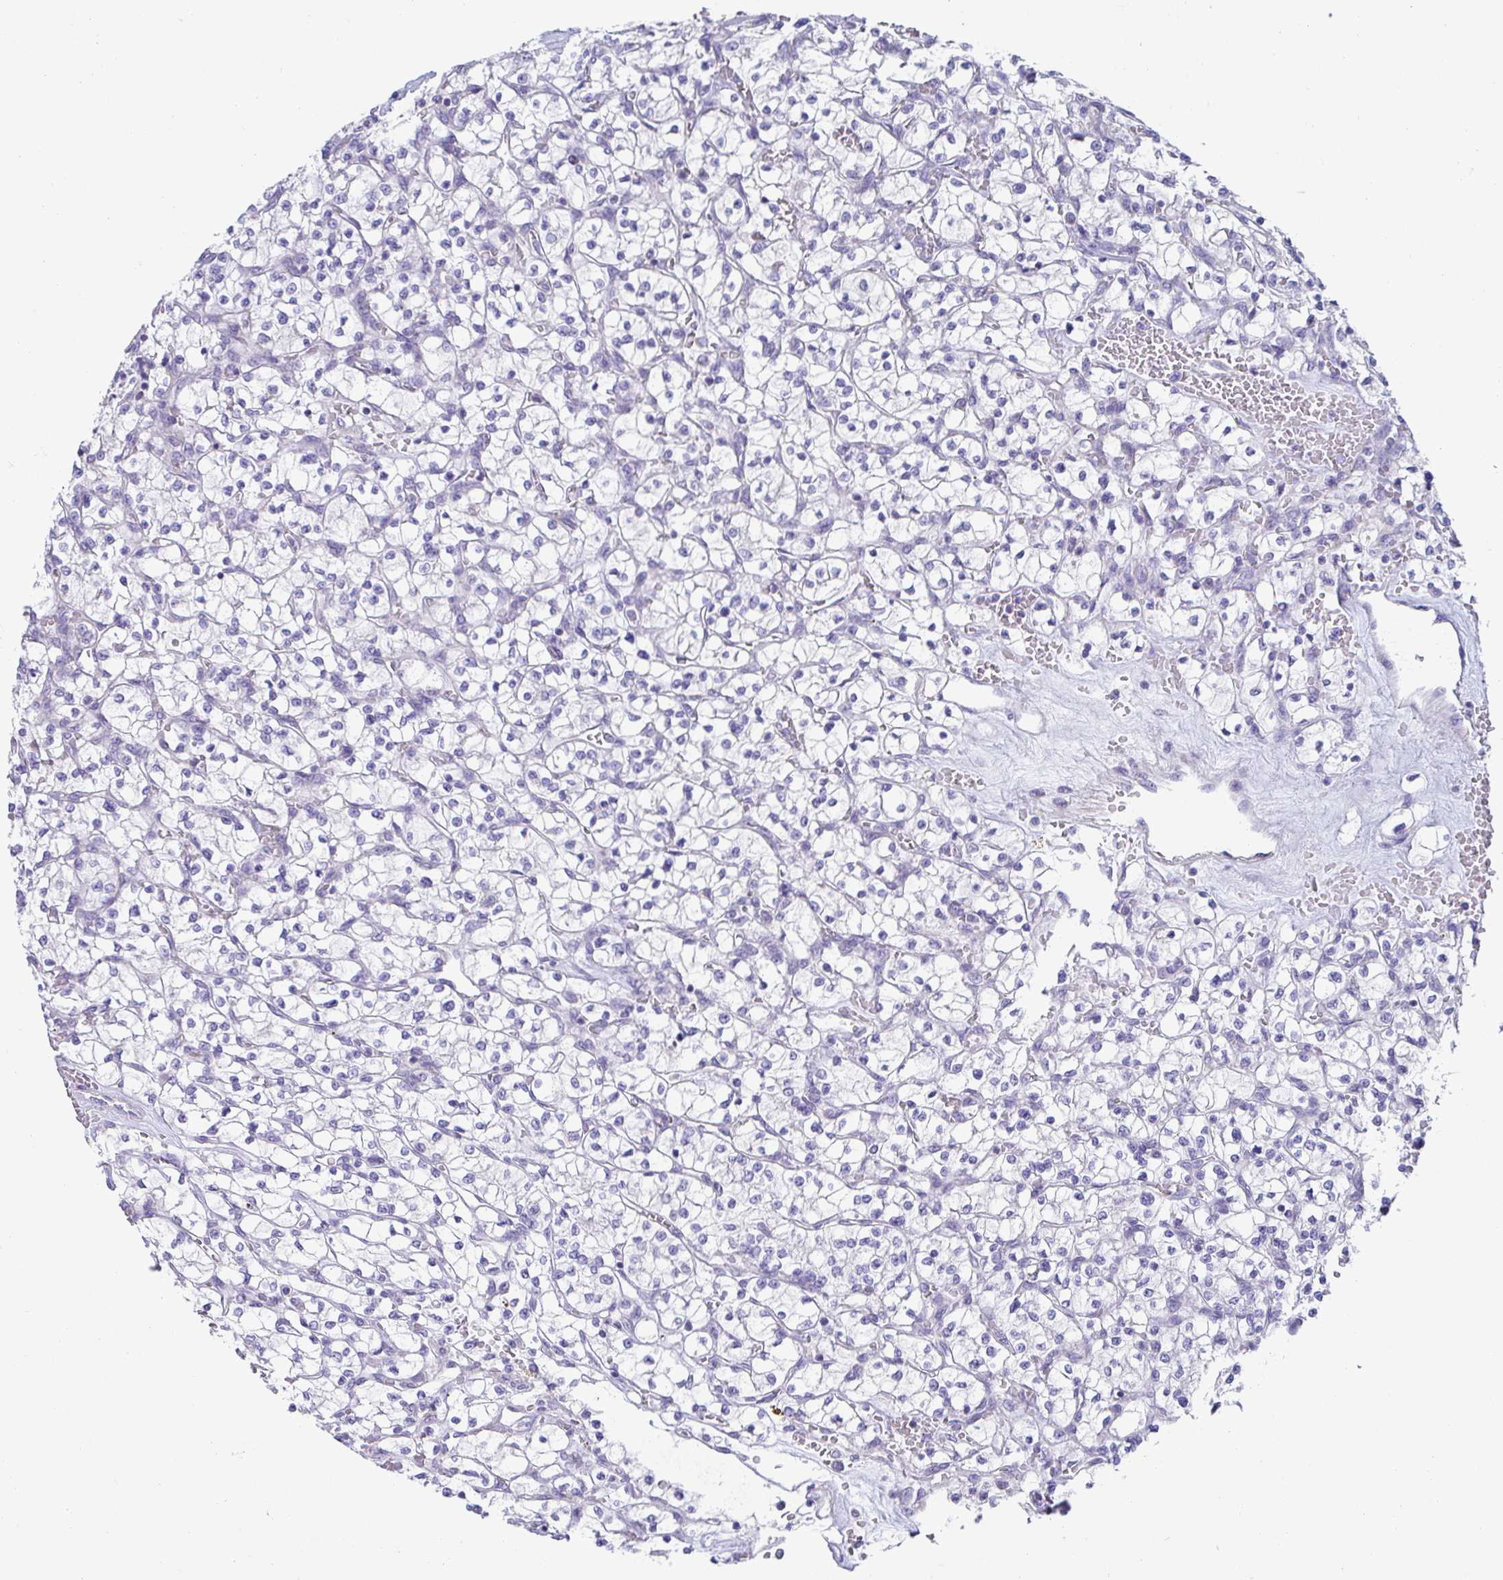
{"staining": {"intensity": "negative", "quantity": "none", "location": "none"}, "tissue": "renal cancer", "cell_type": "Tumor cells", "image_type": "cancer", "snomed": [{"axis": "morphology", "description": "Adenocarcinoma, NOS"}, {"axis": "topography", "description": "Kidney"}], "caption": "Tumor cells are negative for protein expression in human renal adenocarcinoma.", "gene": "CXCR1", "patient": {"sex": "female", "age": 64}}